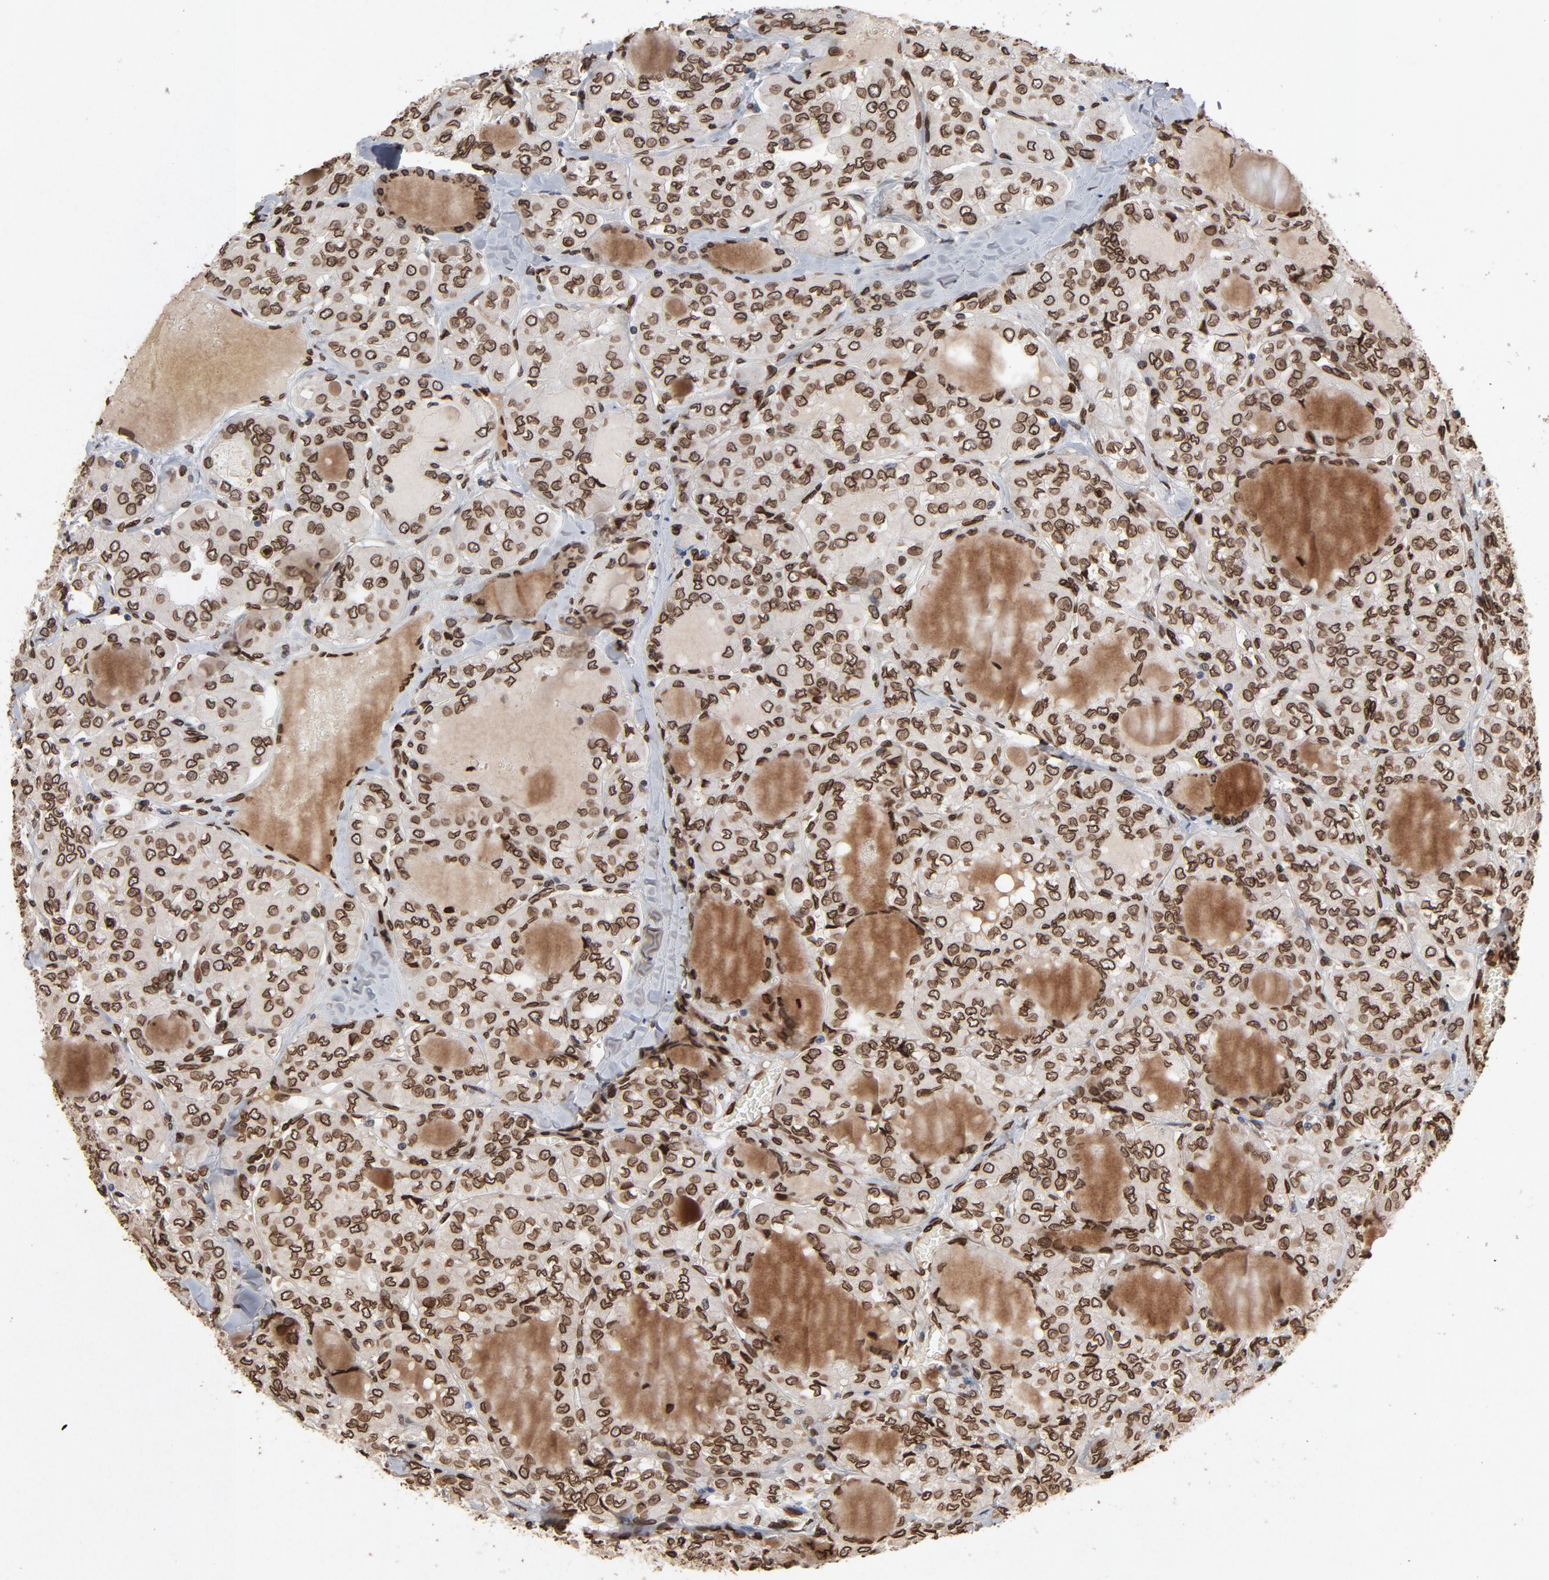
{"staining": {"intensity": "strong", "quantity": ">75%", "location": "cytoplasmic/membranous,nuclear"}, "tissue": "thyroid cancer", "cell_type": "Tumor cells", "image_type": "cancer", "snomed": [{"axis": "morphology", "description": "Papillary adenocarcinoma, NOS"}, {"axis": "topography", "description": "Thyroid gland"}], "caption": "There is high levels of strong cytoplasmic/membranous and nuclear expression in tumor cells of thyroid cancer, as demonstrated by immunohistochemical staining (brown color).", "gene": "LMNA", "patient": {"sex": "male", "age": 20}}